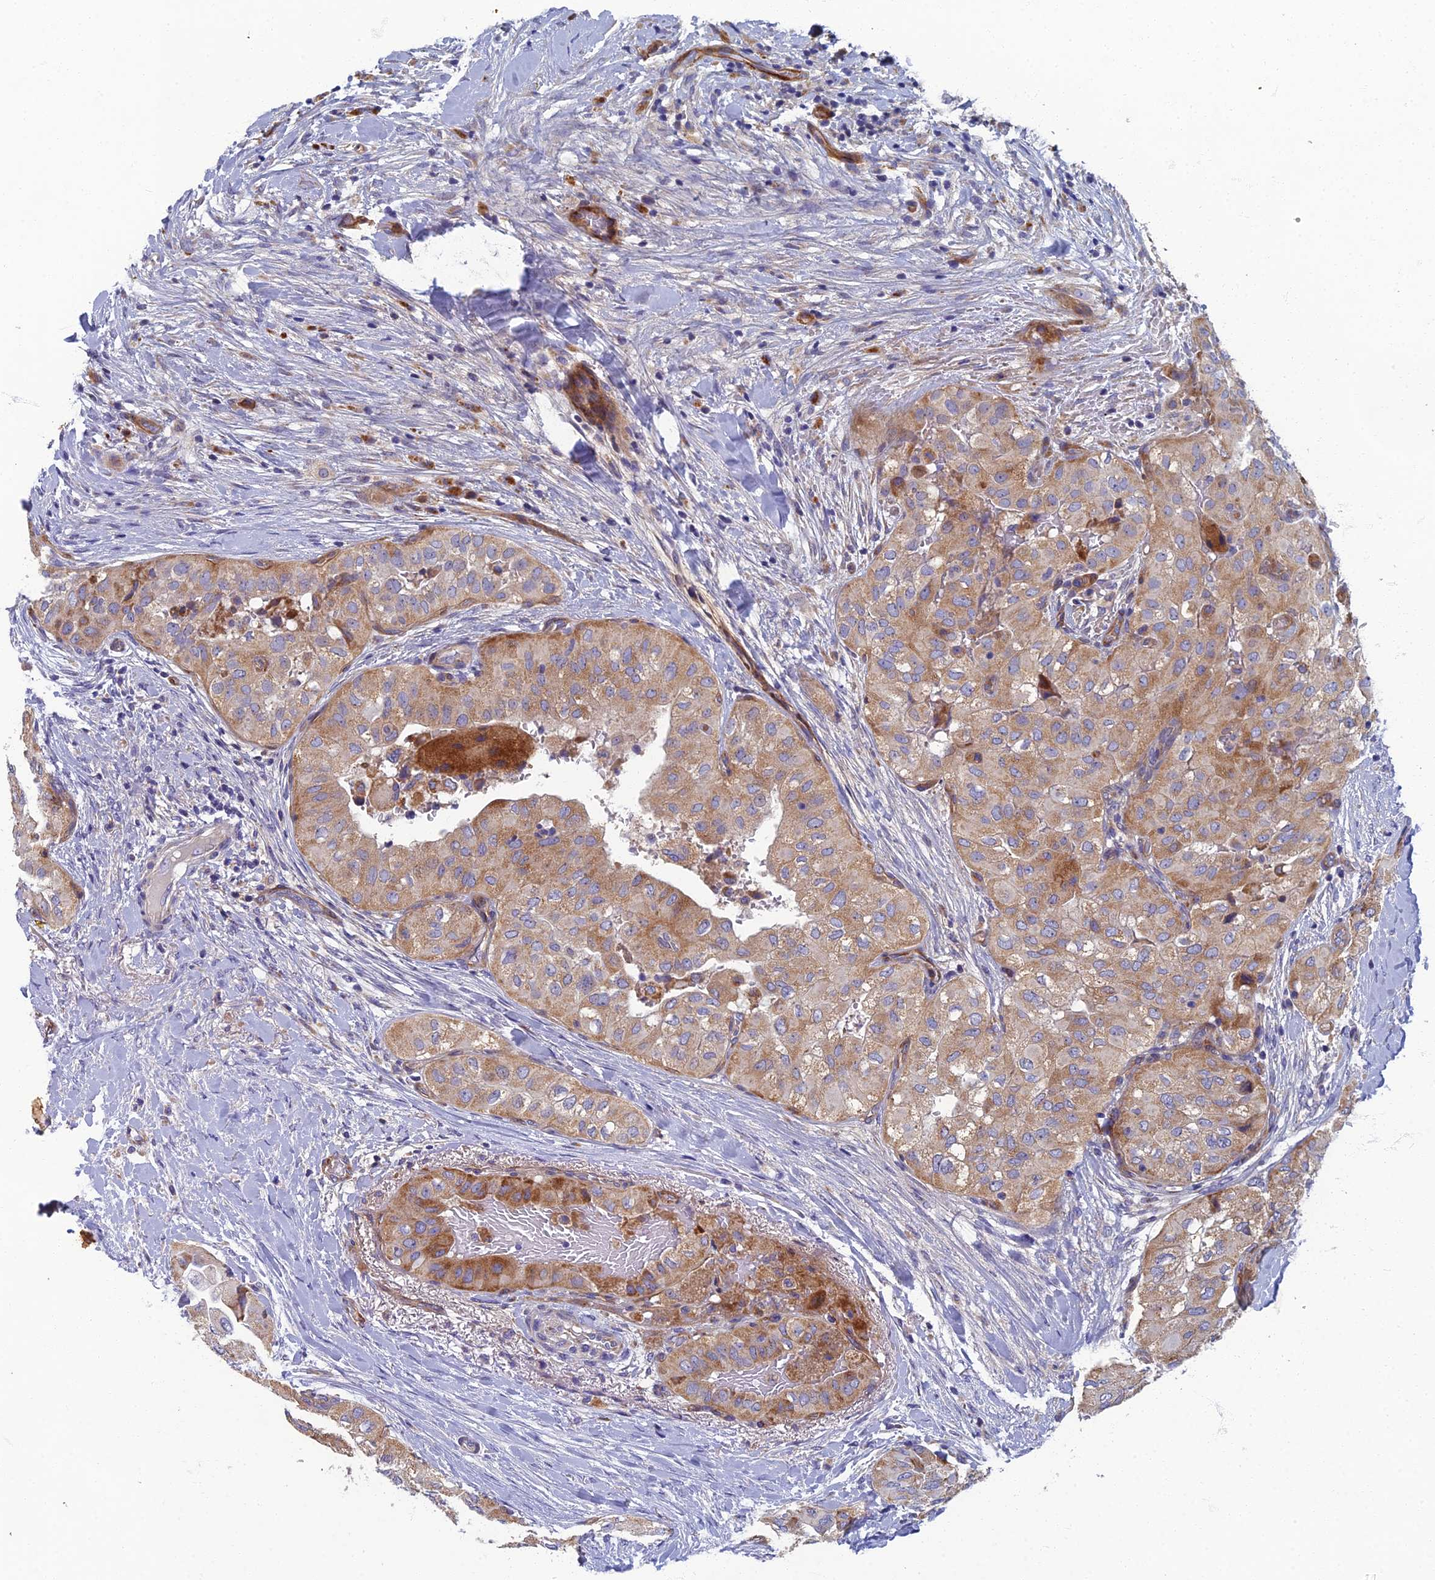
{"staining": {"intensity": "weak", "quantity": ">75%", "location": "cytoplasmic/membranous"}, "tissue": "head and neck cancer", "cell_type": "Tumor cells", "image_type": "cancer", "snomed": [{"axis": "morphology", "description": "Adenocarcinoma, NOS"}, {"axis": "topography", "description": "Head-Neck"}], "caption": "Head and neck adenocarcinoma tissue demonstrates weak cytoplasmic/membranous expression in about >75% of tumor cells, visualized by immunohistochemistry.", "gene": "RNASEK", "patient": {"sex": "male", "age": 66}}